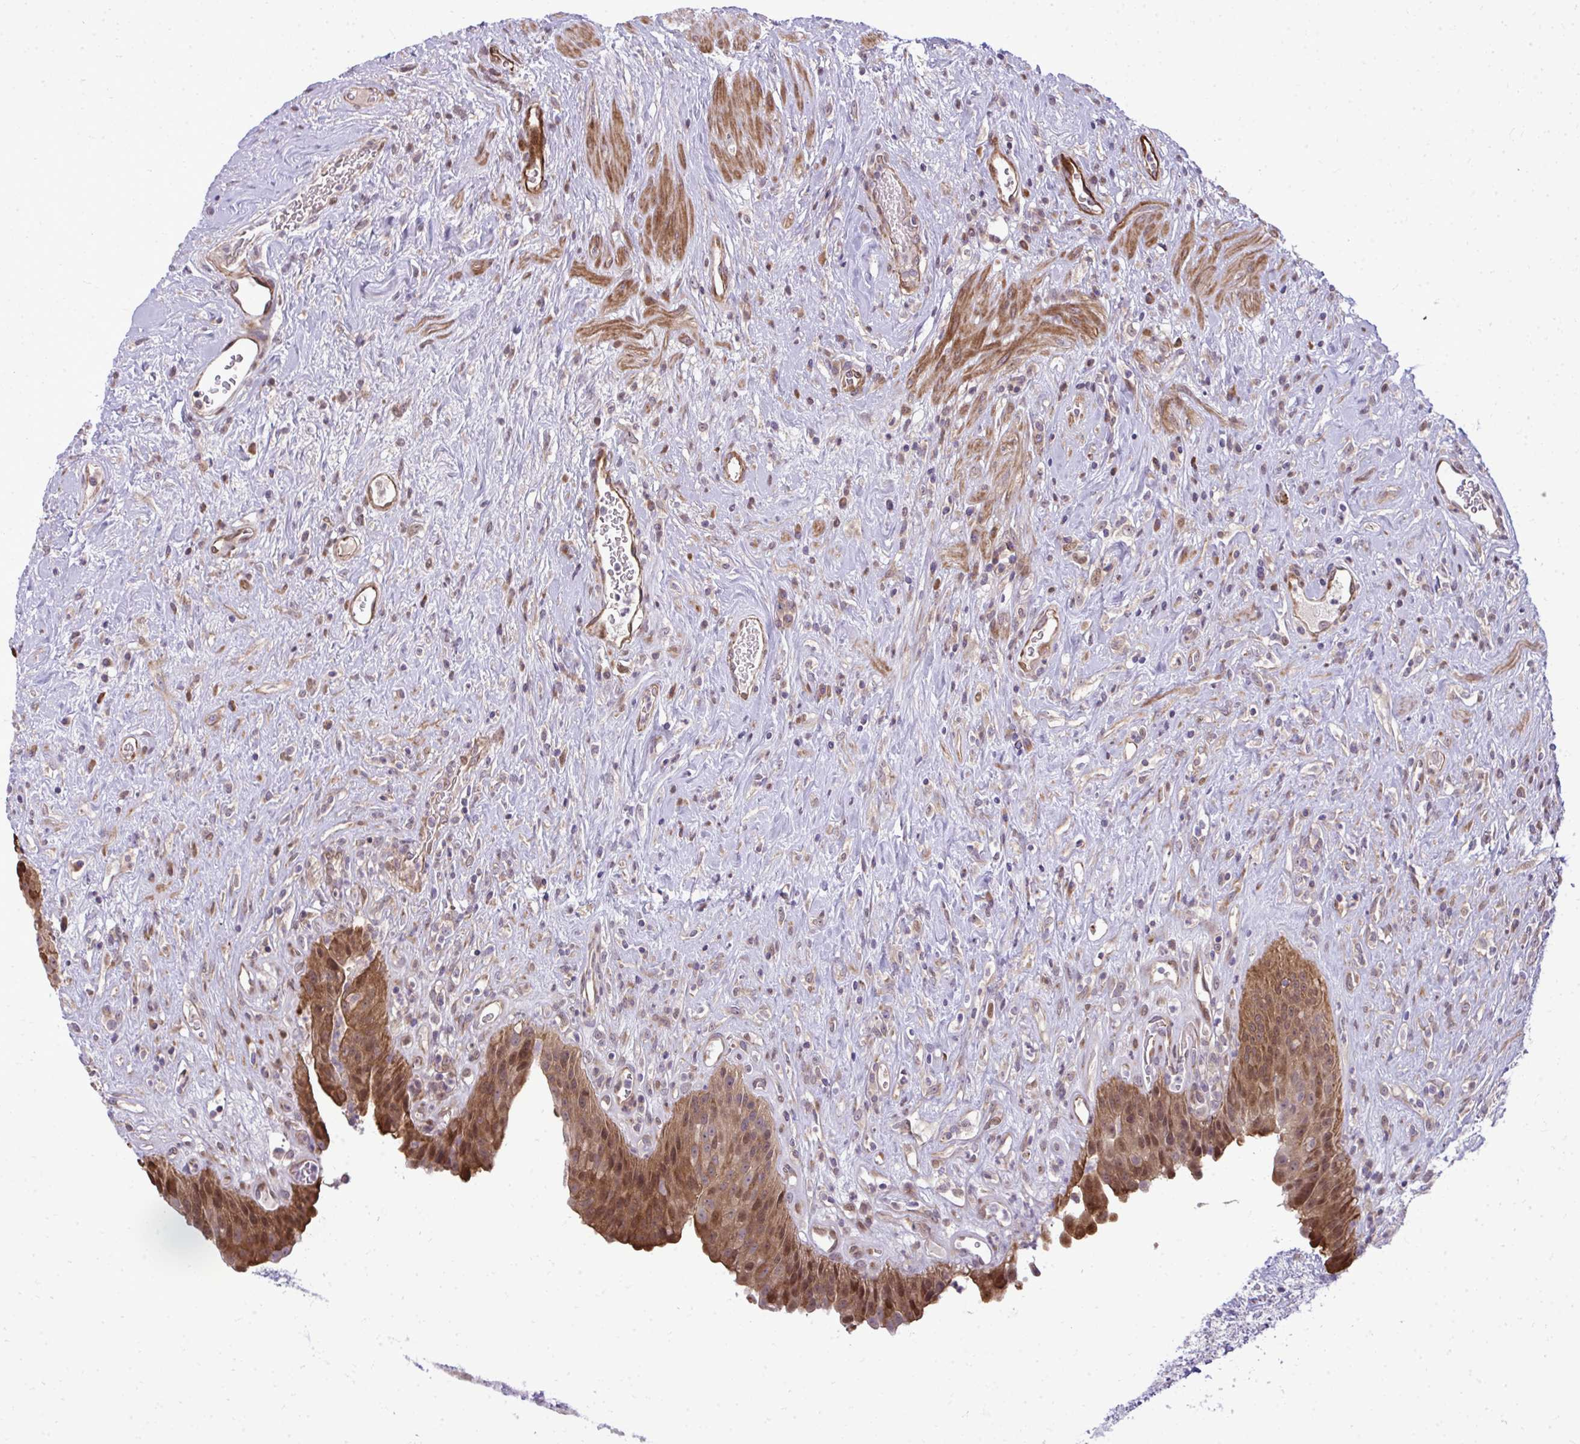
{"staining": {"intensity": "moderate", "quantity": ">75%", "location": "cytoplasmic/membranous,nuclear"}, "tissue": "urinary bladder", "cell_type": "Urothelial cells", "image_type": "normal", "snomed": [{"axis": "morphology", "description": "Normal tissue, NOS"}, {"axis": "topography", "description": "Urinary bladder"}], "caption": "A brown stain highlights moderate cytoplasmic/membranous,nuclear expression of a protein in urothelial cells of benign human urinary bladder. (DAB (3,3'-diaminobenzidine) IHC, brown staining for protein, blue staining for nuclei).", "gene": "ZSCAN9", "patient": {"sex": "female", "age": 56}}